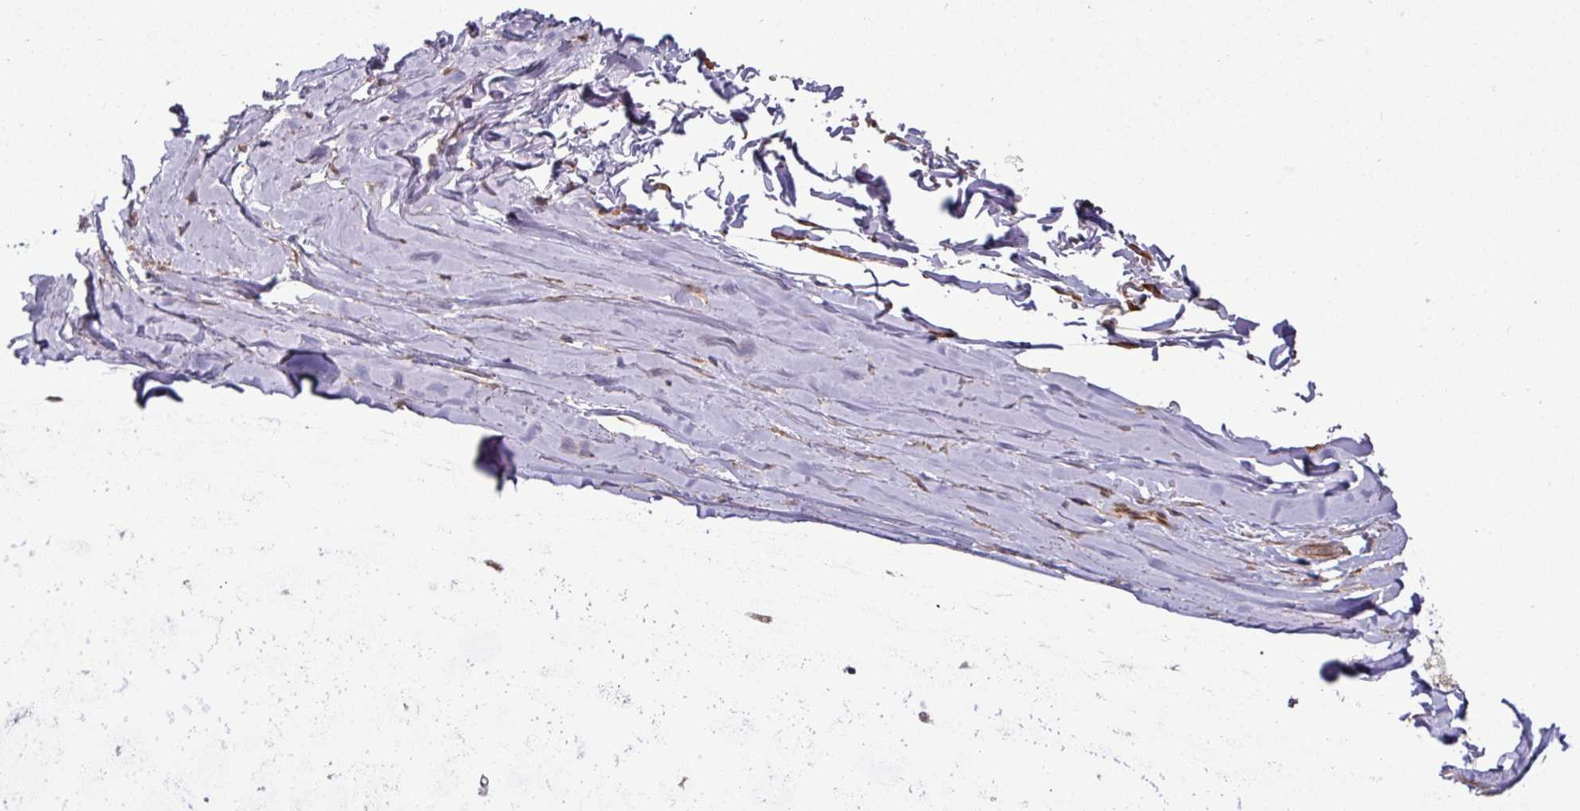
{"staining": {"intensity": "moderate", "quantity": "25%-75%", "location": "cytoplasmic/membranous"}, "tissue": "soft tissue", "cell_type": "Chondrocytes", "image_type": "normal", "snomed": [{"axis": "morphology", "description": "Normal tissue, NOS"}, {"axis": "topography", "description": "Cartilage tissue"}, {"axis": "topography", "description": "Nasopharynx"}, {"axis": "topography", "description": "Thyroid gland"}], "caption": "Immunohistochemical staining of normal soft tissue demonstrates moderate cytoplasmic/membranous protein expression in about 25%-75% of chondrocytes. Nuclei are stained in blue.", "gene": "RAB5A", "patient": {"sex": "male", "age": 63}}